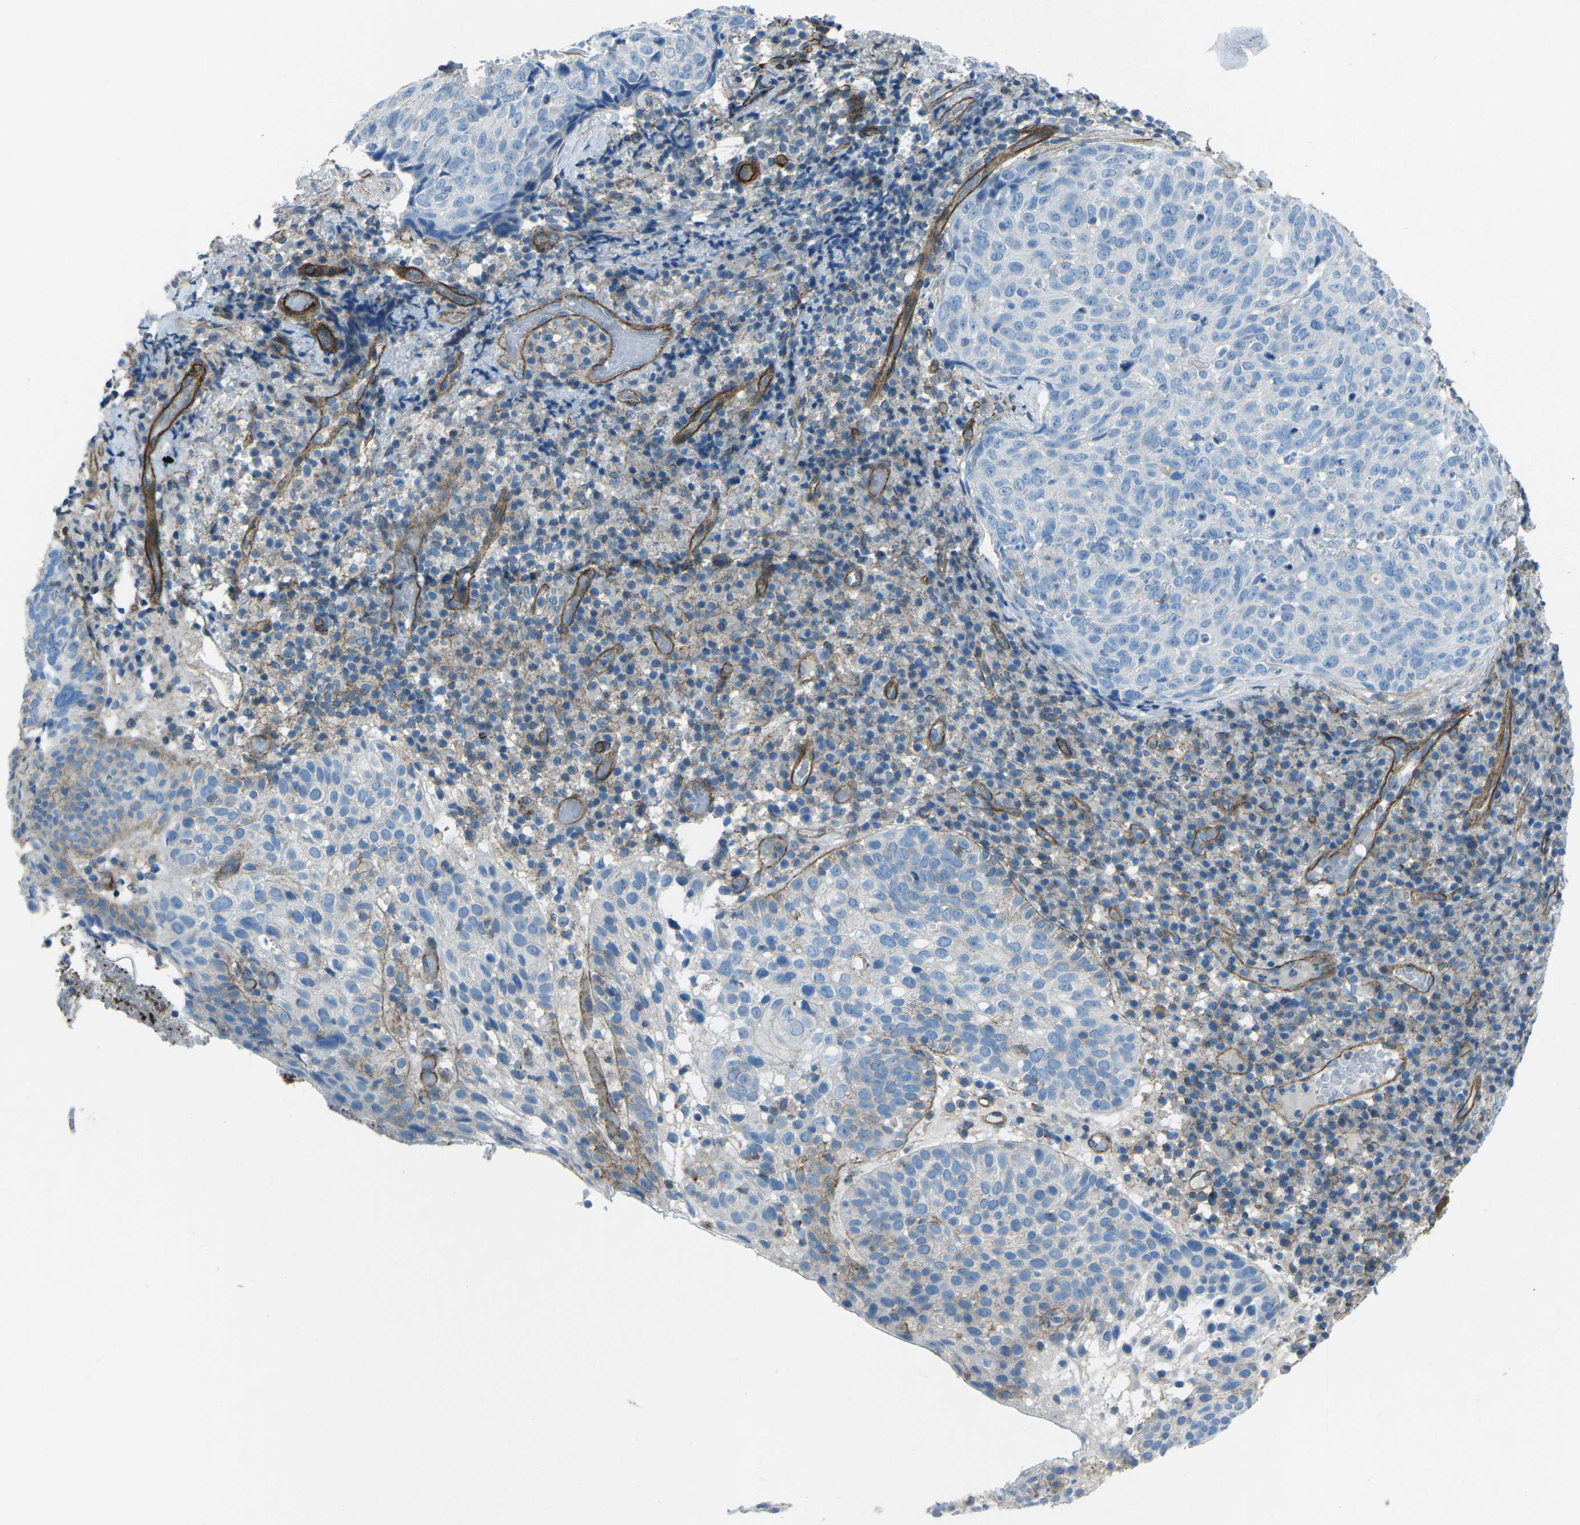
{"staining": {"intensity": "negative", "quantity": "none", "location": "none"}, "tissue": "skin cancer", "cell_type": "Tumor cells", "image_type": "cancer", "snomed": [{"axis": "morphology", "description": "Squamous cell carcinoma in situ, NOS"}, {"axis": "morphology", "description": "Squamous cell carcinoma, NOS"}, {"axis": "topography", "description": "Skin"}], "caption": "An IHC image of skin cancer is shown. There is no staining in tumor cells of skin cancer. The staining was performed using DAB to visualize the protein expression in brown, while the nuclei were stained in blue with hematoxylin (Magnification: 20x).", "gene": "UTRN", "patient": {"sex": "male", "age": 93}}